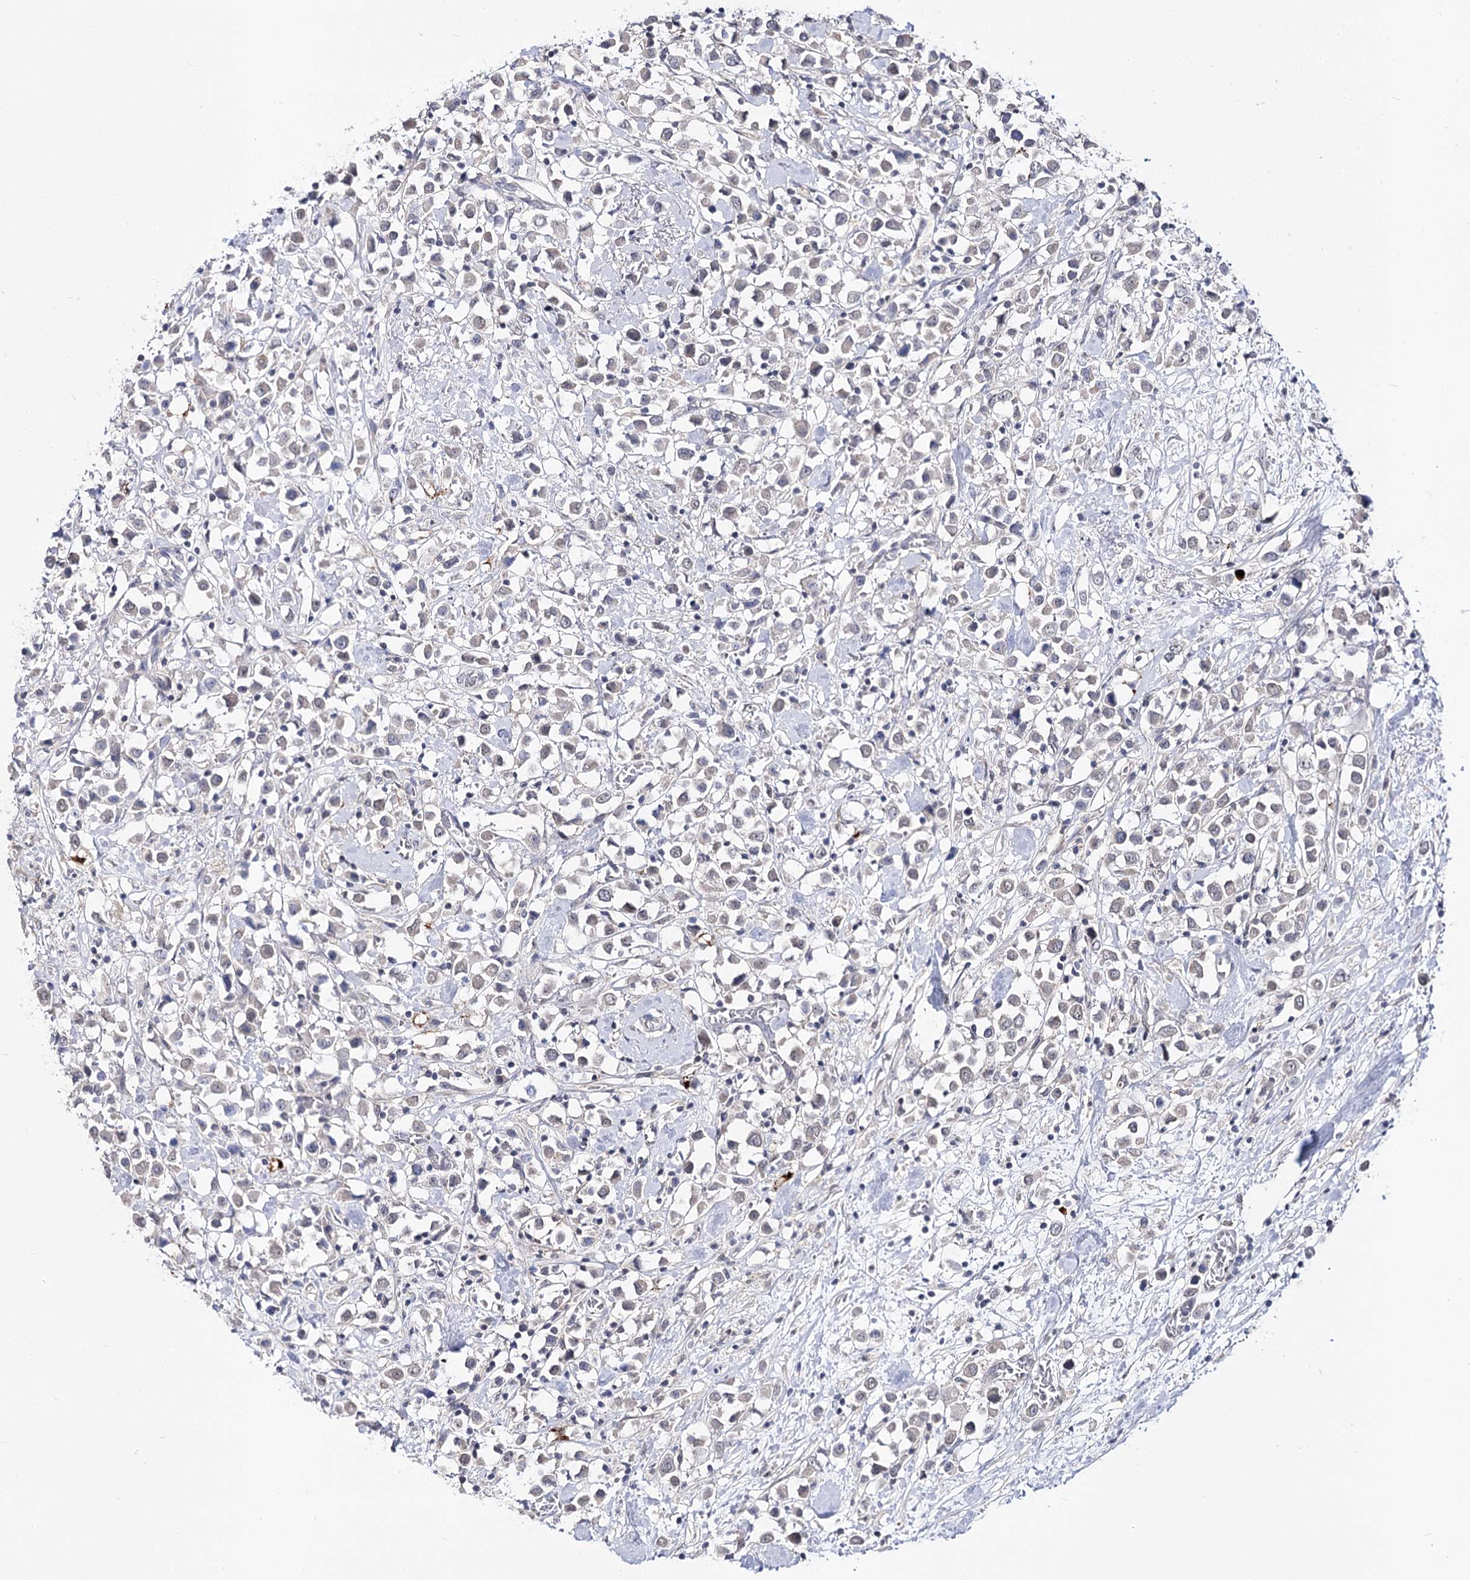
{"staining": {"intensity": "negative", "quantity": "none", "location": "none"}, "tissue": "breast cancer", "cell_type": "Tumor cells", "image_type": "cancer", "snomed": [{"axis": "morphology", "description": "Duct carcinoma"}, {"axis": "topography", "description": "Breast"}], "caption": "Immunohistochemistry micrograph of neoplastic tissue: breast infiltrating ductal carcinoma stained with DAB demonstrates no significant protein expression in tumor cells. (Stains: DAB (3,3'-diaminobenzidine) IHC with hematoxylin counter stain, Microscopy: brightfield microscopy at high magnification).", "gene": "ATP10B", "patient": {"sex": "female", "age": 61}}